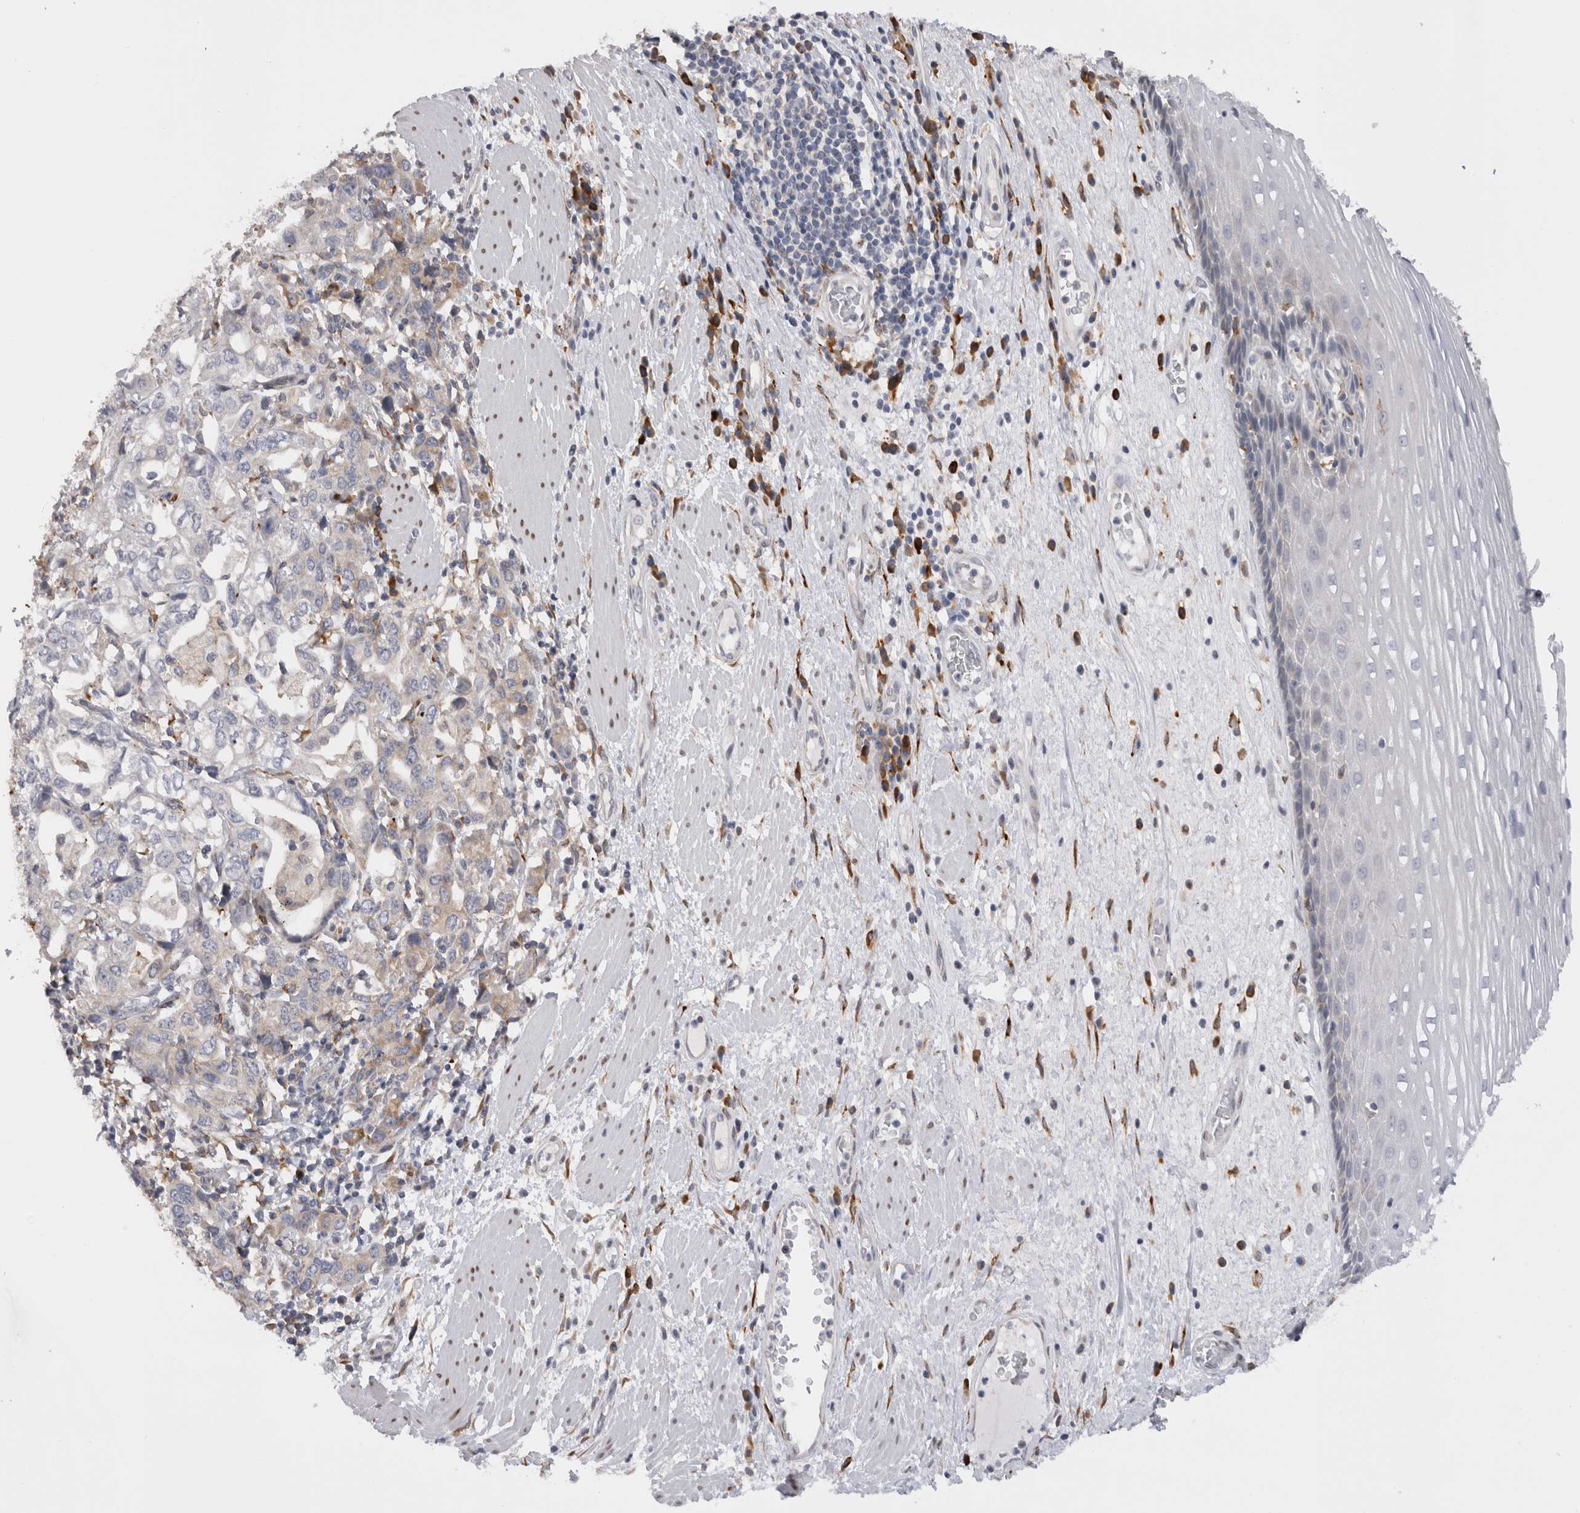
{"staining": {"intensity": "negative", "quantity": "none", "location": "none"}, "tissue": "esophagus", "cell_type": "Squamous epithelial cells", "image_type": "normal", "snomed": [{"axis": "morphology", "description": "Normal tissue, NOS"}, {"axis": "morphology", "description": "Adenocarcinoma, NOS"}, {"axis": "topography", "description": "Esophagus"}], "caption": "This is an immunohistochemistry (IHC) histopathology image of unremarkable human esophagus. There is no positivity in squamous epithelial cells.", "gene": "VCPIP1", "patient": {"sex": "male", "age": 62}}